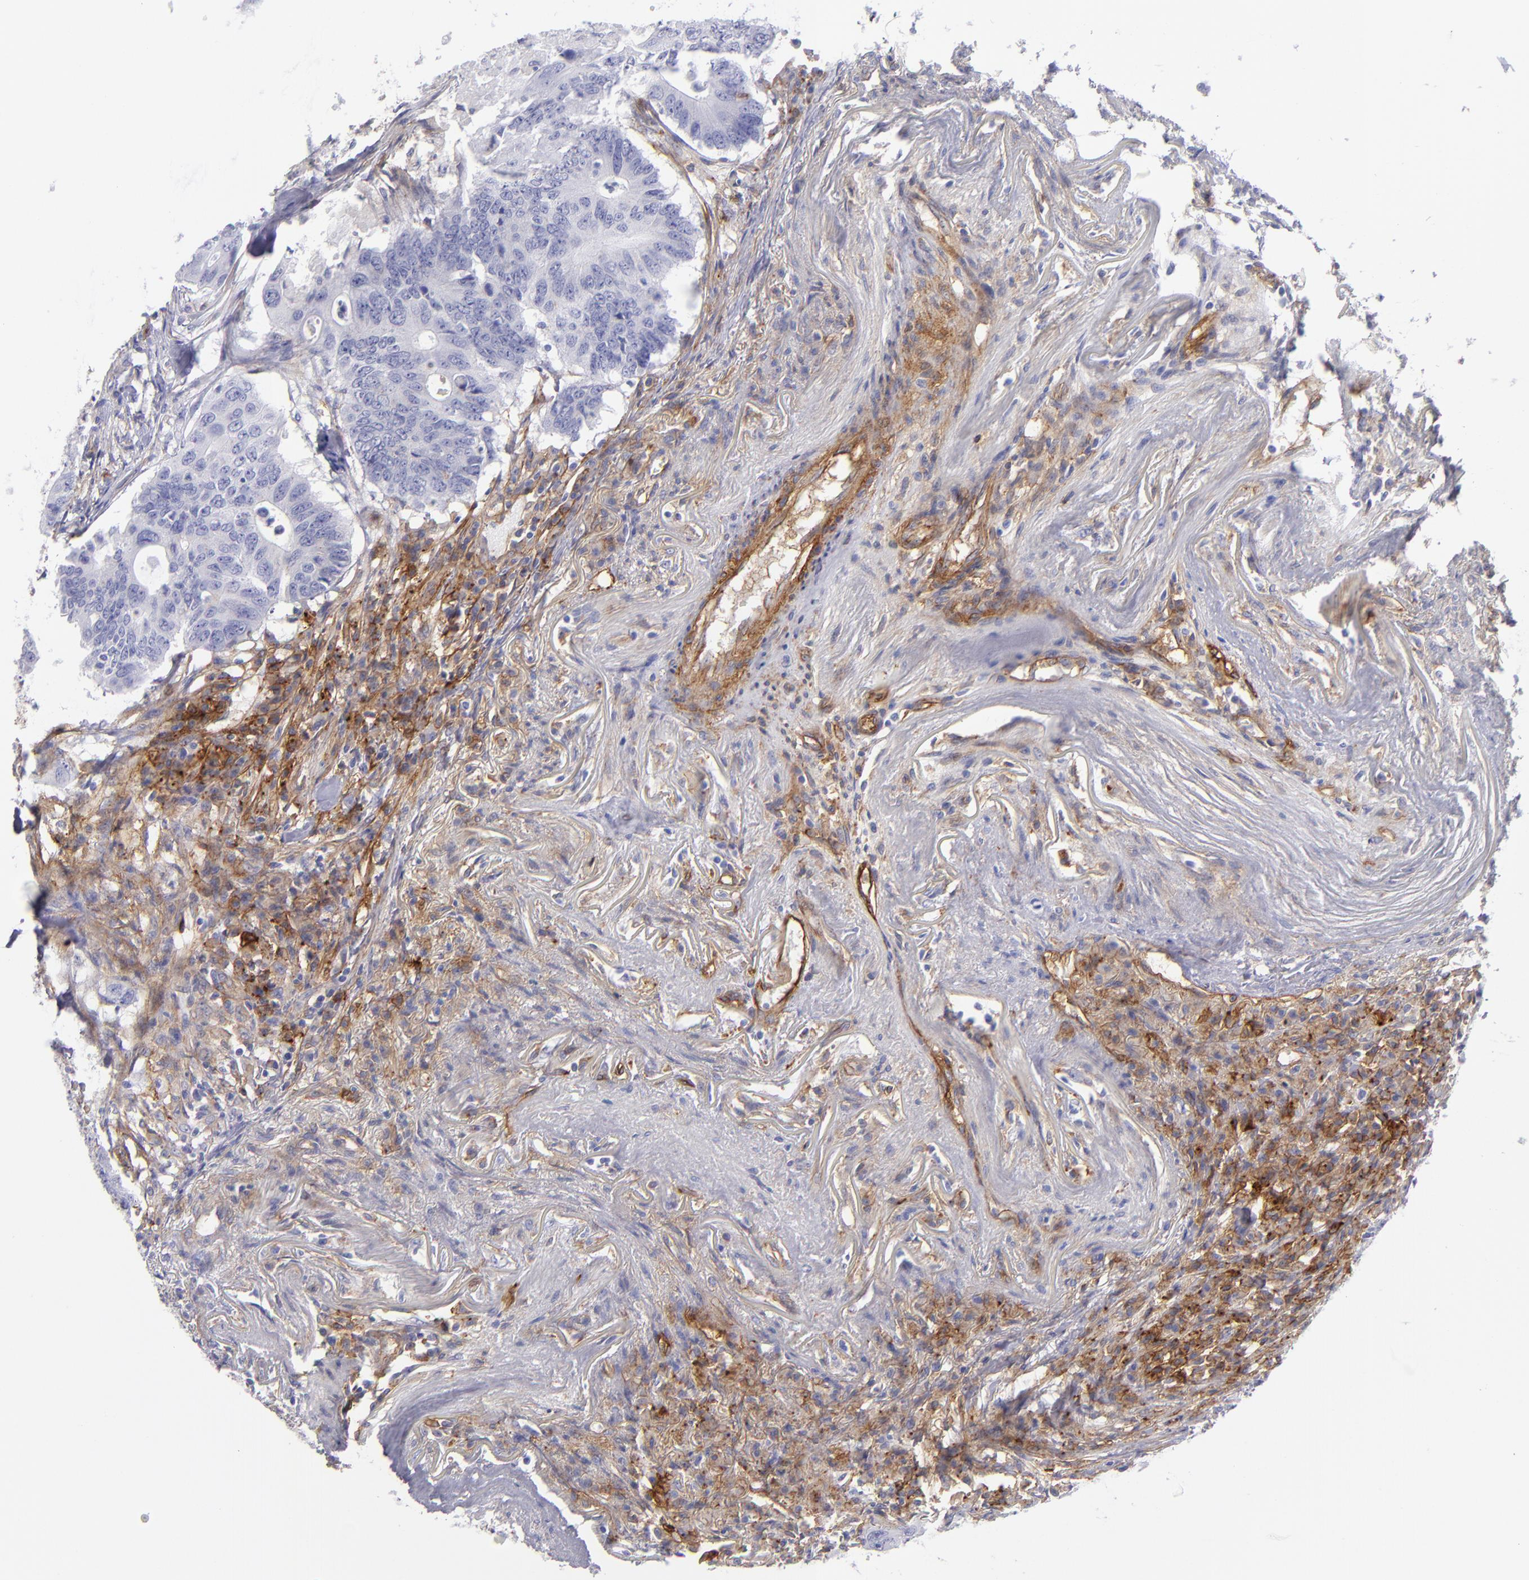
{"staining": {"intensity": "negative", "quantity": "none", "location": "none"}, "tissue": "colorectal cancer", "cell_type": "Tumor cells", "image_type": "cancer", "snomed": [{"axis": "morphology", "description": "Adenocarcinoma, NOS"}, {"axis": "topography", "description": "Colon"}], "caption": "An immunohistochemistry (IHC) histopathology image of colorectal adenocarcinoma is shown. There is no staining in tumor cells of colorectal adenocarcinoma.", "gene": "ENTPD1", "patient": {"sex": "male", "age": 71}}